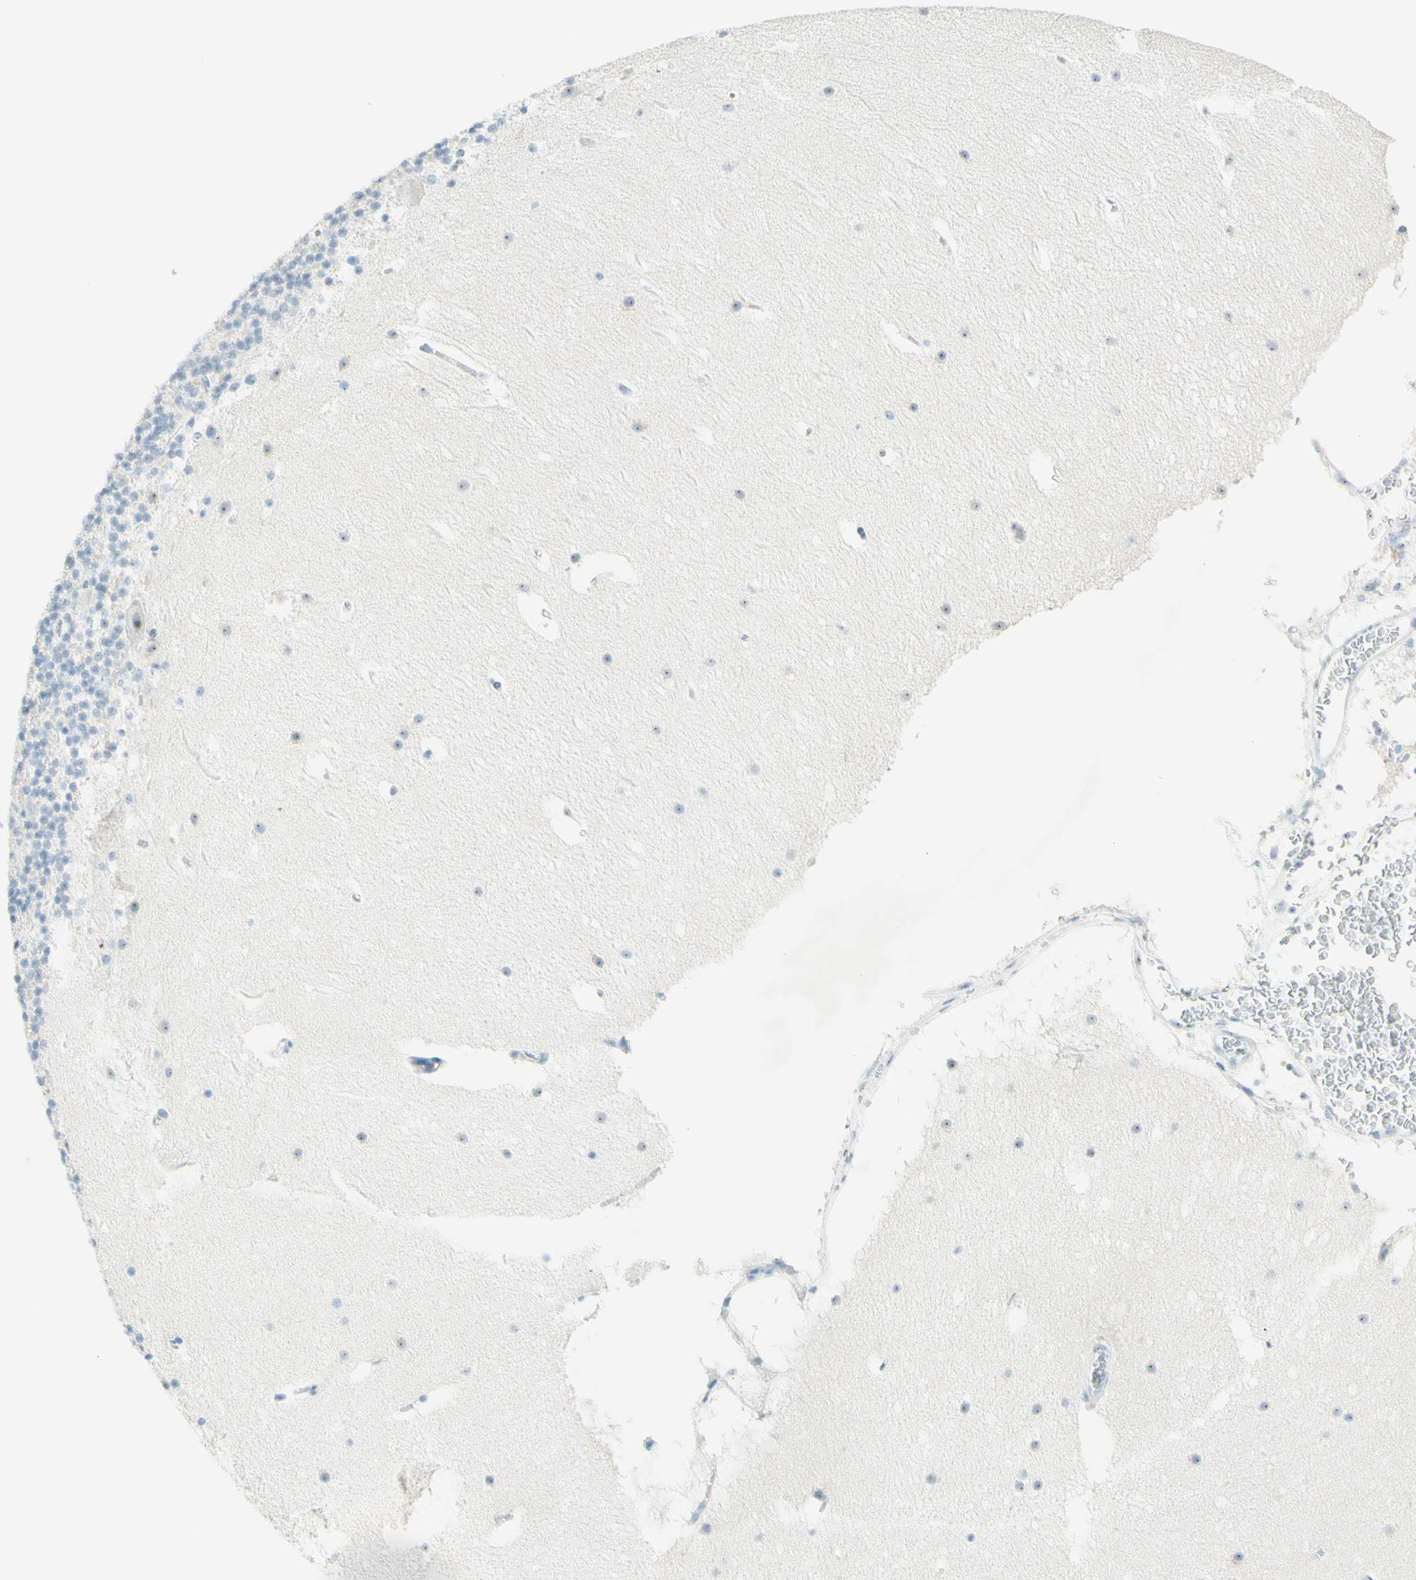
{"staining": {"intensity": "negative", "quantity": "none", "location": "none"}, "tissue": "cerebellum", "cell_type": "Cells in granular layer", "image_type": "normal", "snomed": [{"axis": "morphology", "description": "Normal tissue, NOS"}, {"axis": "topography", "description": "Cerebellum"}], "caption": "This image is of unremarkable cerebellum stained with immunohistochemistry to label a protein in brown with the nuclei are counter-stained blue. There is no expression in cells in granular layer. The staining is performed using DAB (3,3'-diaminobenzidine) brown chromogen with nuclei counter-stained in using hematoxylin.", "gene": "FMR1NB", "patient": {"sex": "male", "age": 45}}